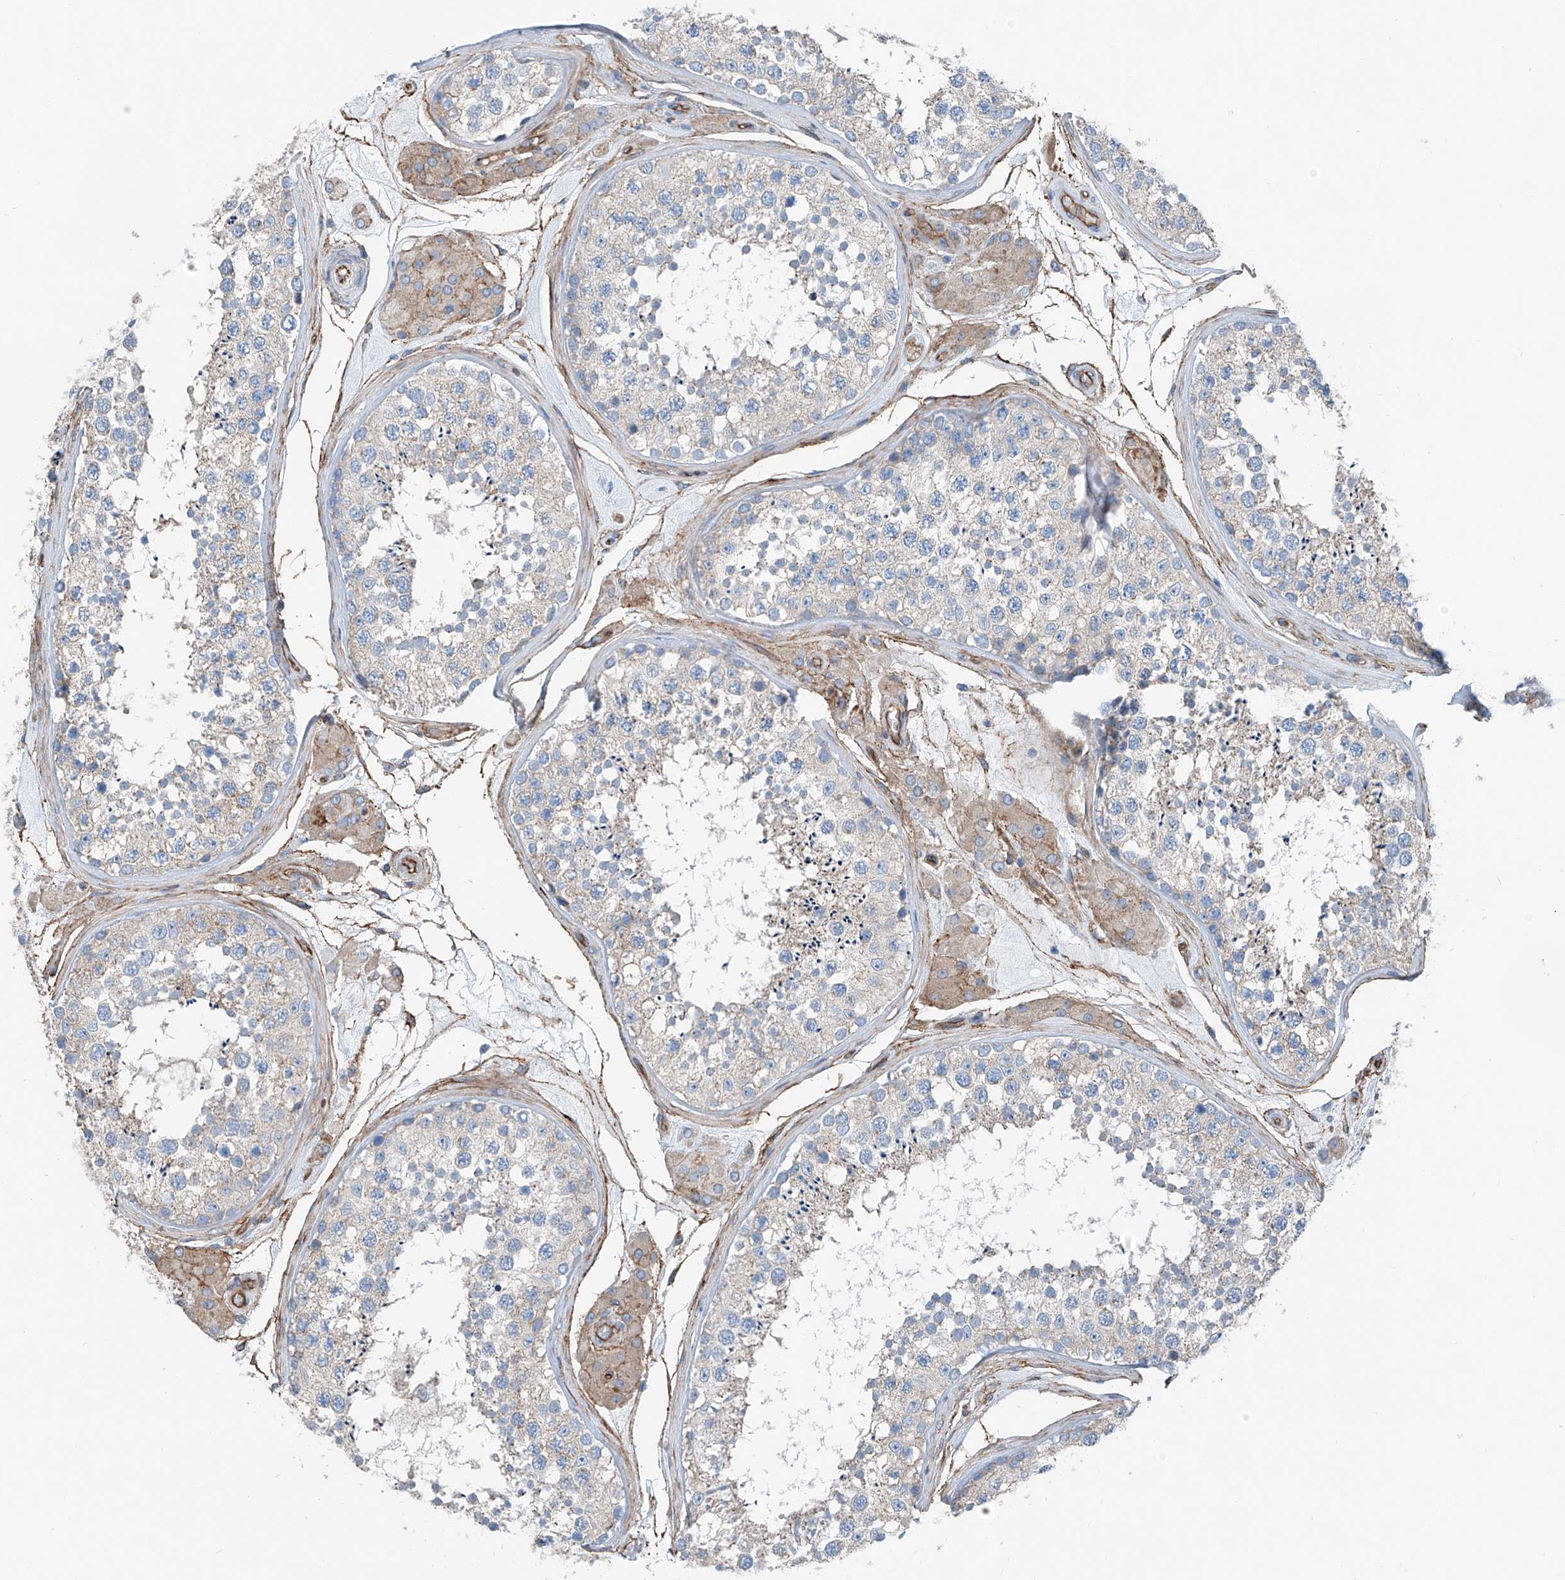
{"staining": {"intensity": "weak", "quantity": "25%-75%", "location": "cytoplasmic/membranous"}, "tissue": "testis", "cell_type": "Cells in seminiferous ducts", "image_type": "normal", "snomed": [{"axis": "morphology", "description": "Normal tissue, NOS"}, {"axis": "topography", "description": "Testis"}], "caption": "Human testis stained with a brown dye displays weak cytoplasmic/membranous positive expression in approximately 25%-75% of cells in seminiferous ducts.", "gene": "THEMIS2", "patient": {"sex": "male", "age": 46}}